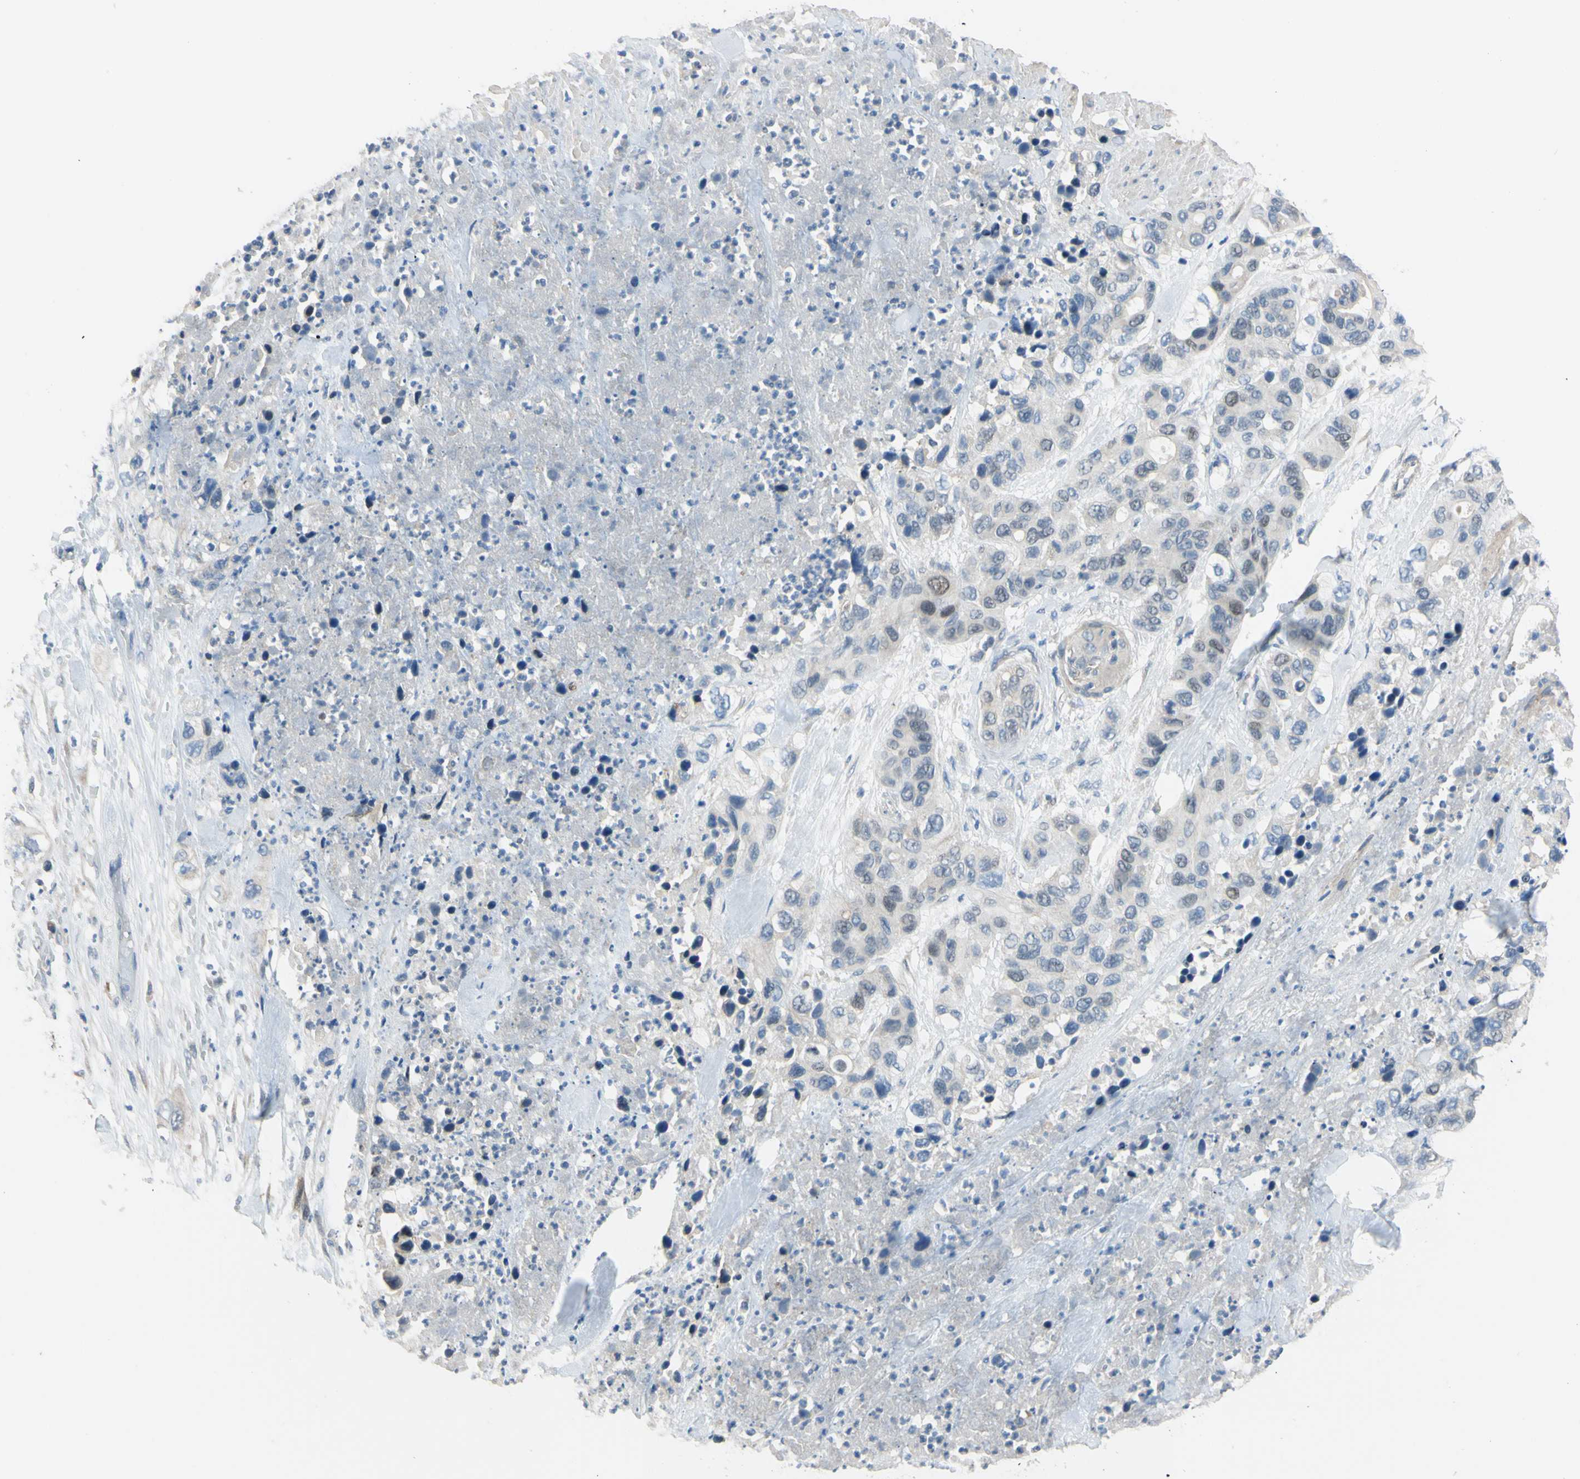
{"staining": {"intensity": "weak", "quantity": "<25%", "location": "nuclear"}, "tissue": "pancreatic cancer", "cell_type": "Tumor cells", "image_type": "cancer", "snomed": [{"axis": "morphology", "description": "Adenocarcinoma, NOS"}, {"axis": "topography", "description": "Pancreas"}], "caption": "Tumor cells are negative for protein expression in human pancreatic cancer (adenocarcinoma).", "gene": "LHX9", "patient": {"sex": "female", "age": 71}}